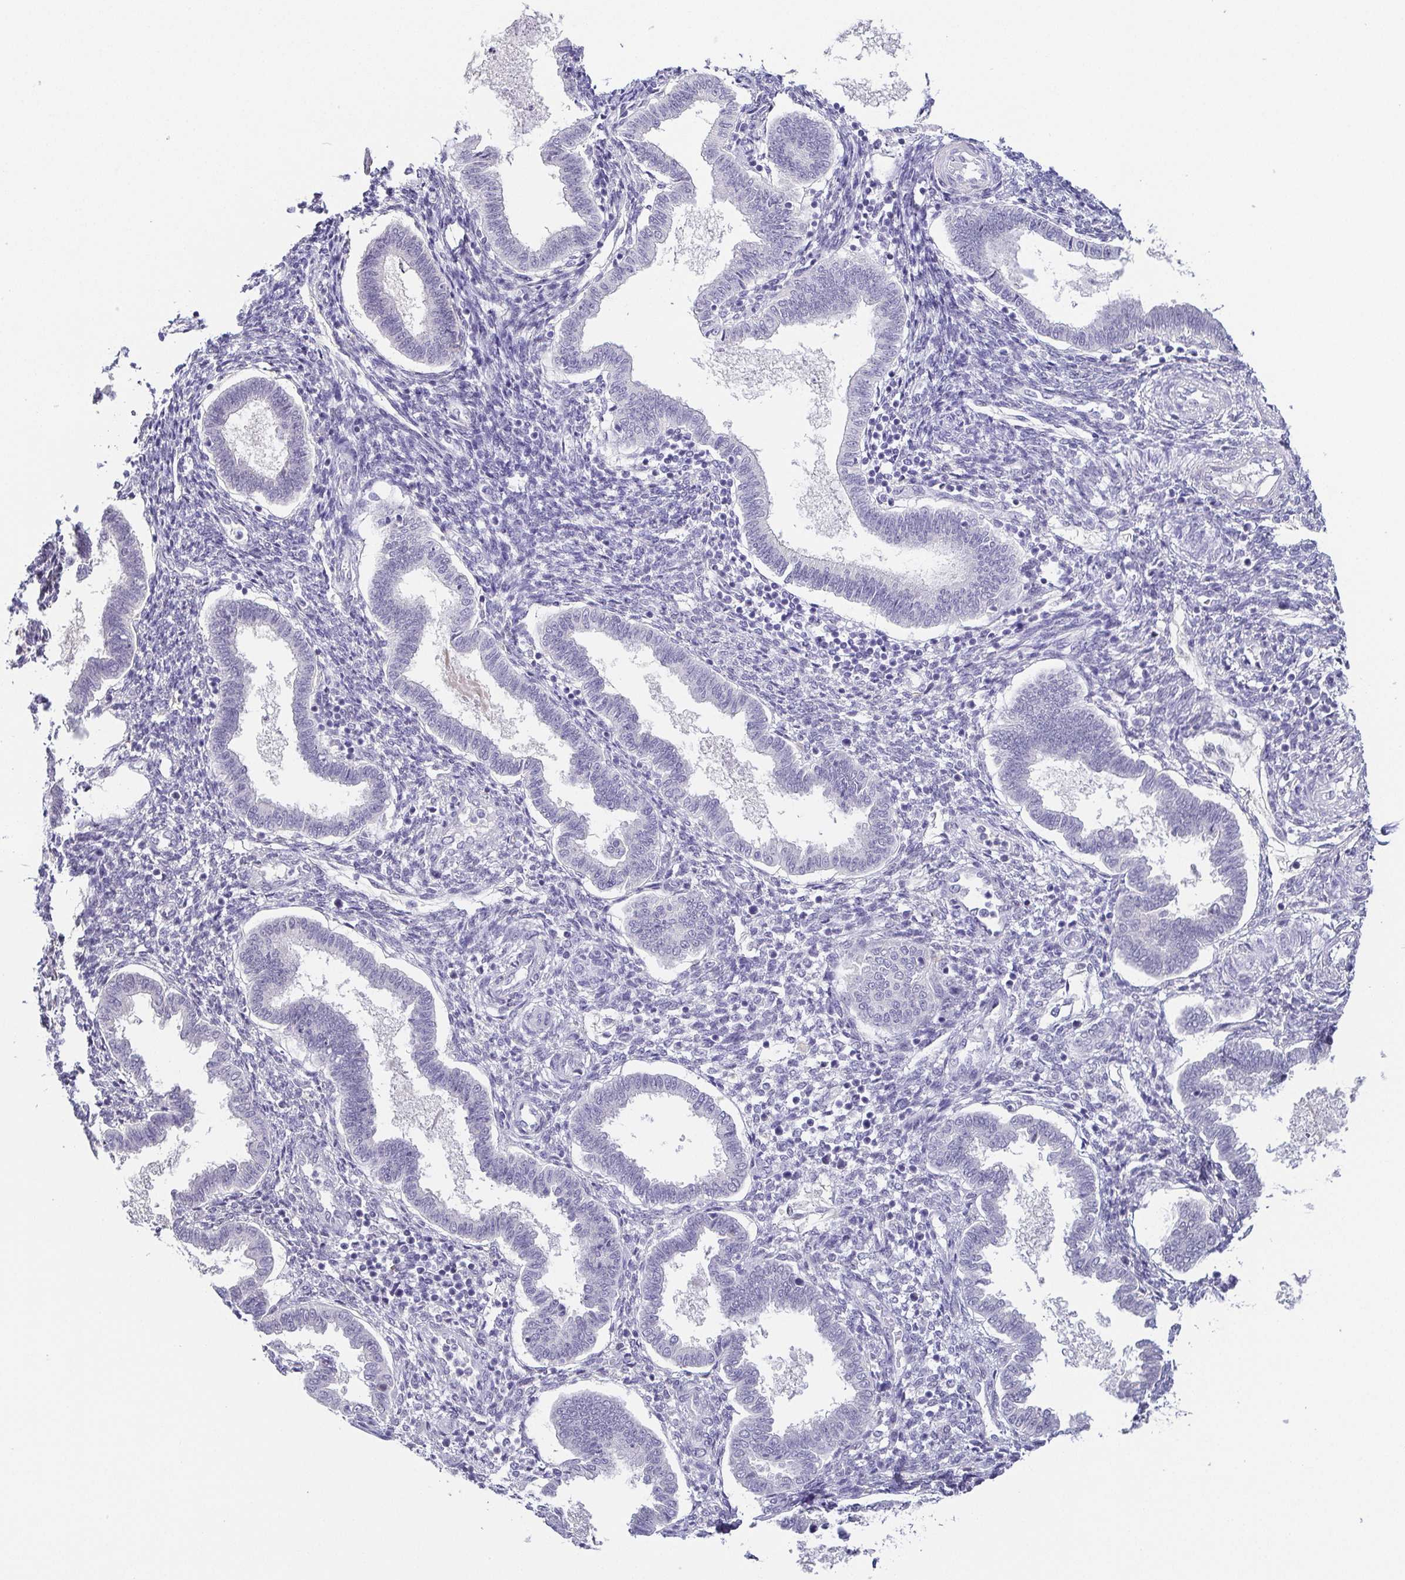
{"staining": {"intensity": "negative", "quantity": "none", "location": "none"}, "tissue": "endometrium", "cell_type": "Cells in endometrial stroma", "image_type": "normal", "snomed": [{"axis": "morphology", "description": "Normal tissue, NOS"}, {"axis": "topography", "description": "Endometrium"}], "caption": "The histopathology image exhibits no significant staining in cells in endometrial stroma of endometrium. (DAB (3,3'-diaminobenzidine) immunohistochemistry, high magnification).", "gene": "NEFH", "patient": {"sex": "female", "age": 24}}